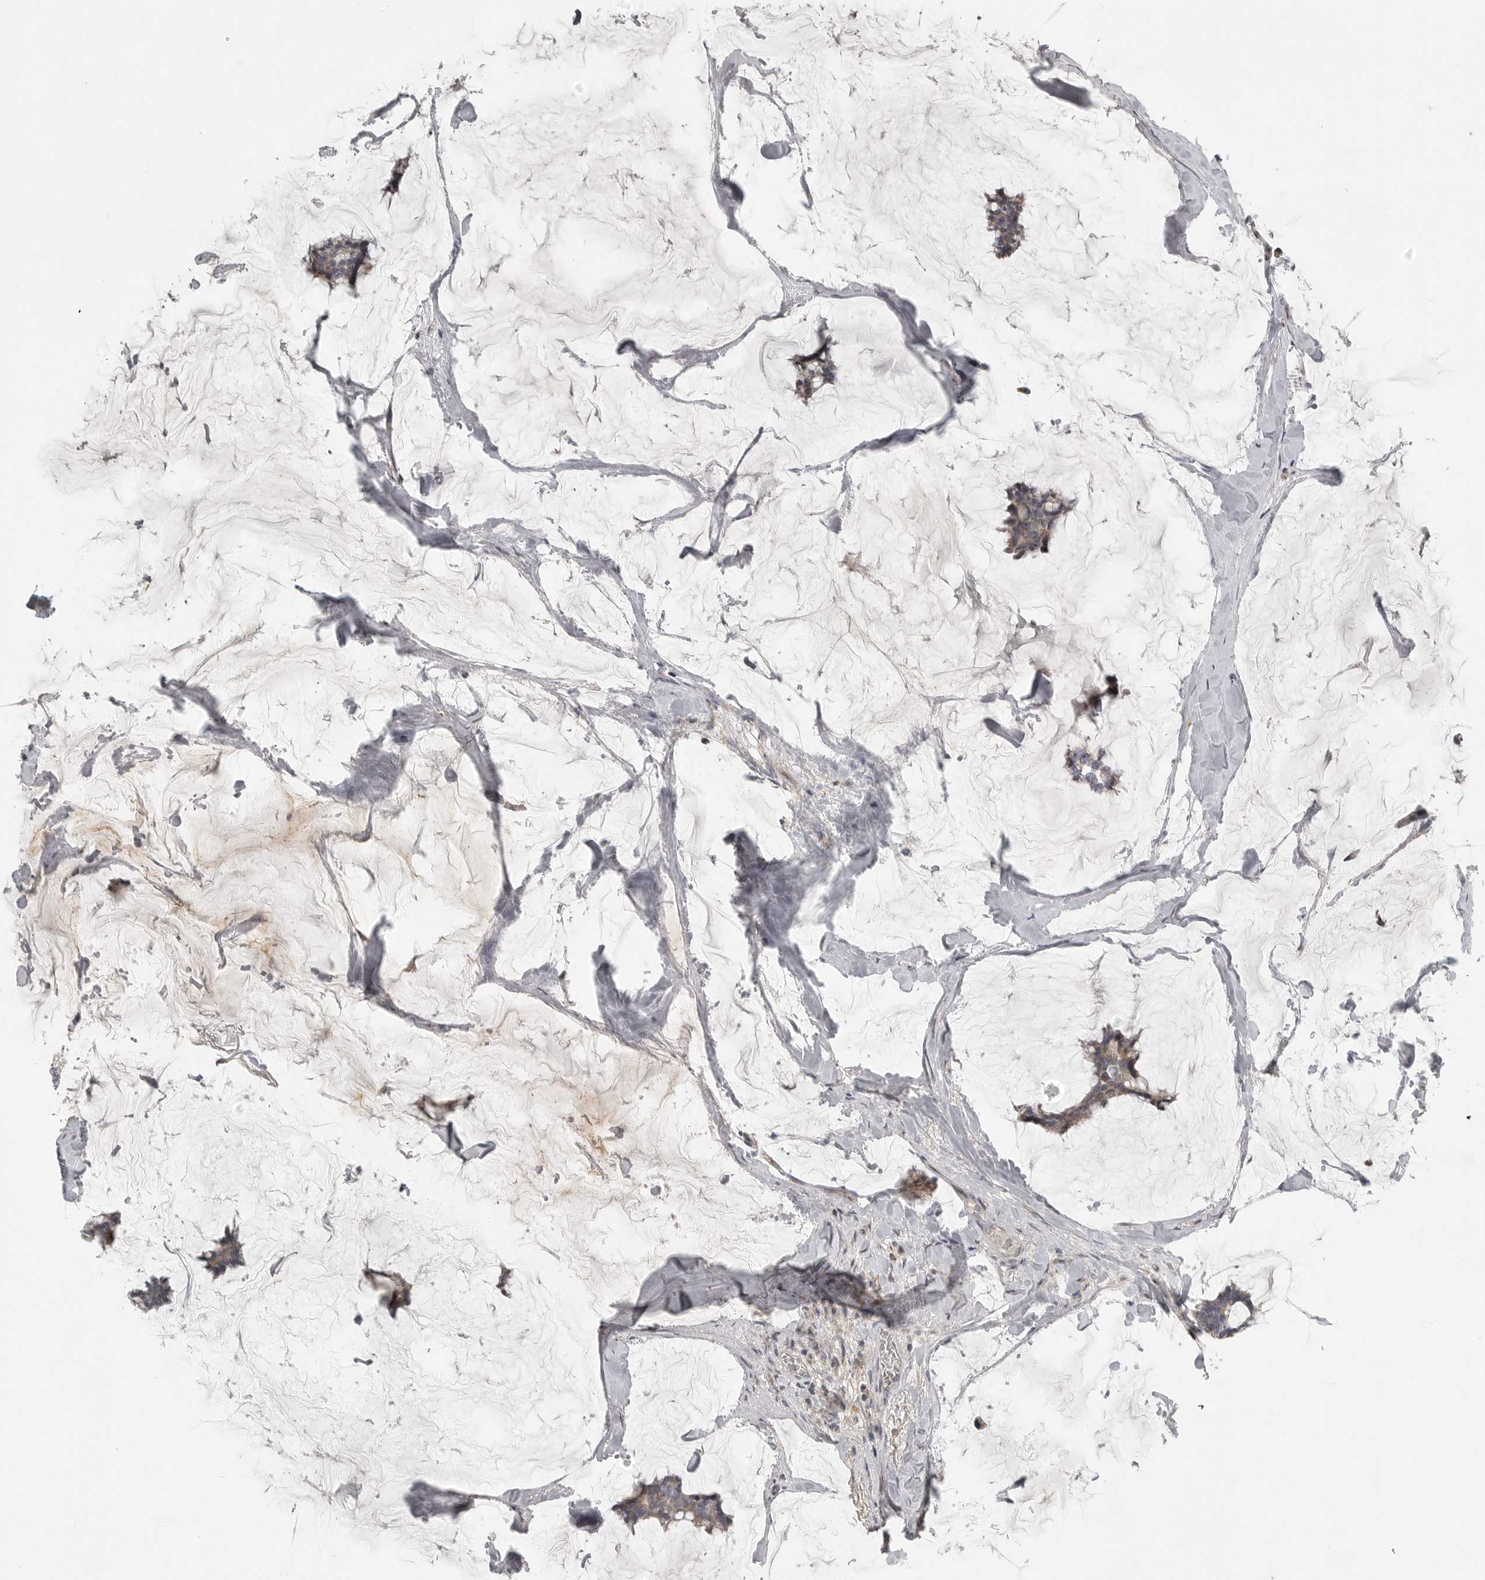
{"staining": {"intensity": "weak", "quantity": "25%-75%", "location": "cytoplasmic/membranous"}, "tissue": "breast cancer", "cell_type": "Tumor cells", "image_type": "cancer", "snomed": [{"axis": "morphology", "description": "Duct carcinoma"}, {"axis": "topography", "description": "Breast"}], "caption": "High-power microscopy captured an immunohistochemistry (IHC) histopathology image of breast invasive ductal carcinoma, revealing weak cytoplasmic/membranous positivity in approximately 25%-75% of tumor cells. The staining was performed using DAB (3,3'-diaminobenzidine) to visualize the protein expression in brown, while the nuclei were stained in blue with hematoxylin (Magnification: 20x).", "gene": "RXFP3", "patient": {"sex": "female", "age": 93}}